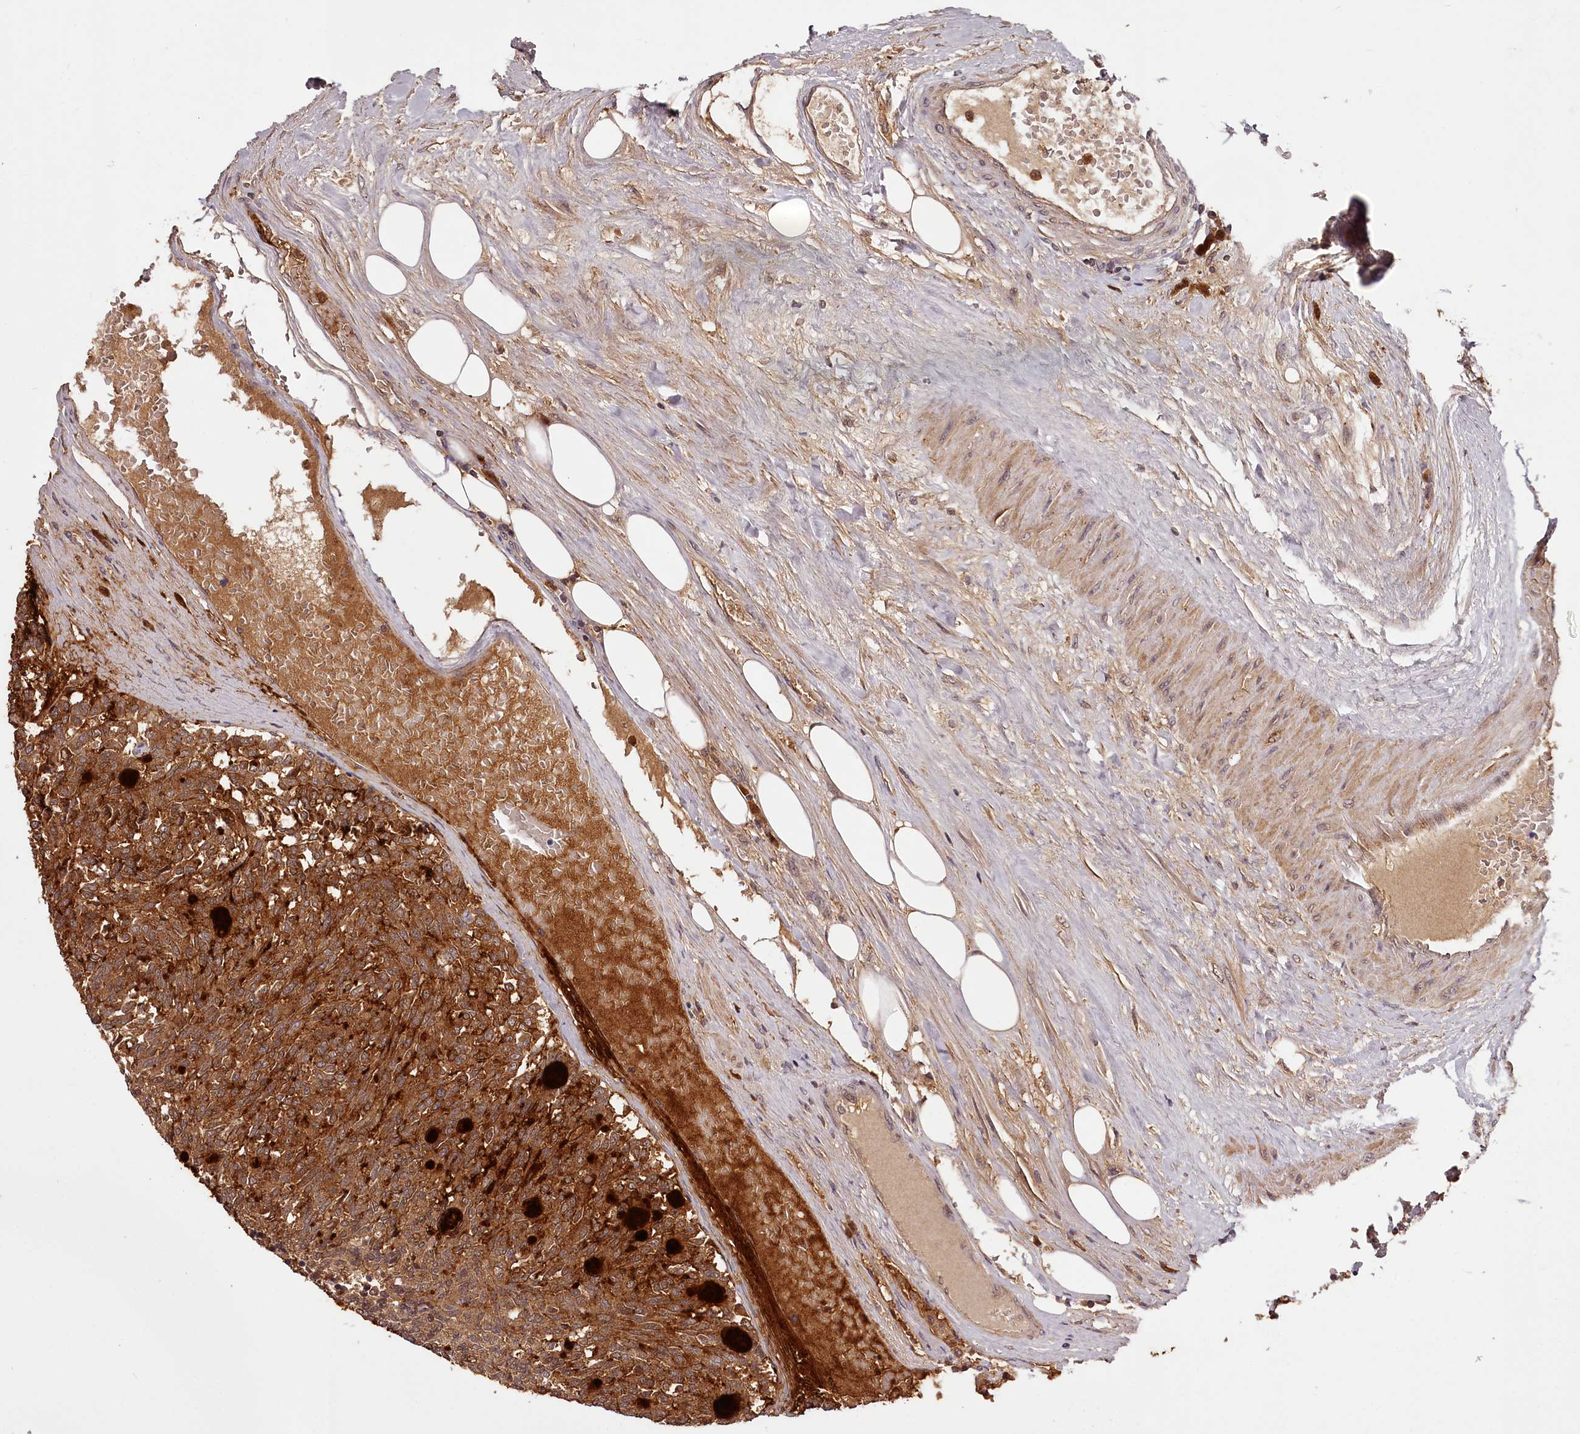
{"staining": {"intensity": "strong", "quantity": ">75%", "location": "cytoplasmic/membranous"}, "tissue": "carcinoid", "cell_type": "Tumor cells", "image_type": "cancer", "snomed": [{"axis": "morphology", "description": "Carcinoid, malignant, NOS"}, {"axis": "topography", "description": "Pancreas"}], "caption": "Carcinoid (malignant) stained with a protein marker displays strong staining in tumor cells.", "gene": "TTC12", "patient": {"sex": "female", "age": 54}}